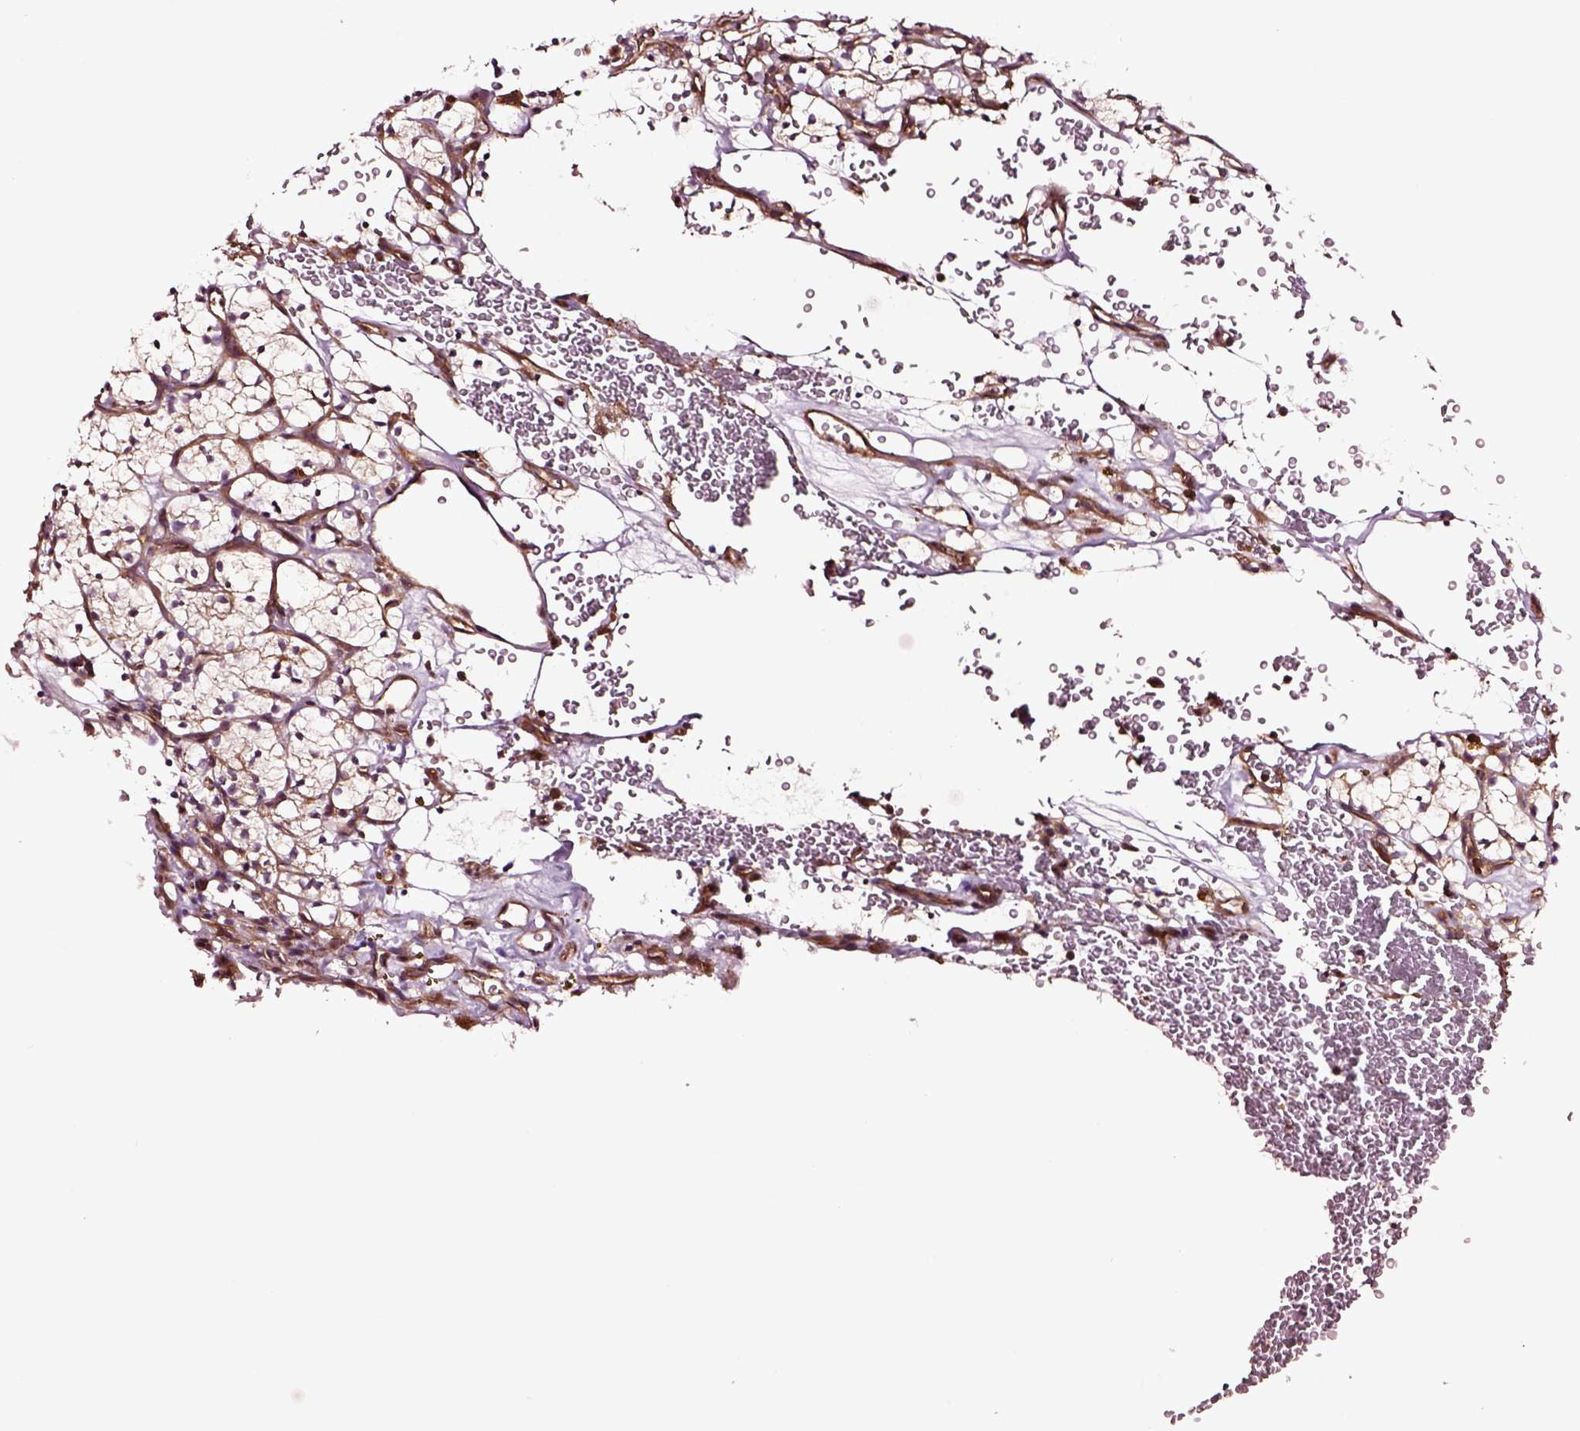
{"staining": {"intensity": "moderate", "quantity": ">75%", "location": "cytoplasmic/membranous"}, "tissue": "renal cancer", "cell_type": "Tumor cells", "image_type": "cancer", "snomed": [{"axis": "morphology", "description": "Adenocarcinoma, NOS"}, {"axis": "topography", "description": "Kidney"}], "caption": "A photomicrograph of human adenocarcinoma (renal) stained for a protein shows moderate cytoplasmic/membranous brown staining in tumor cells.", "gene": "RASSF5", "patient": {"sex": "female", "age": 64}}